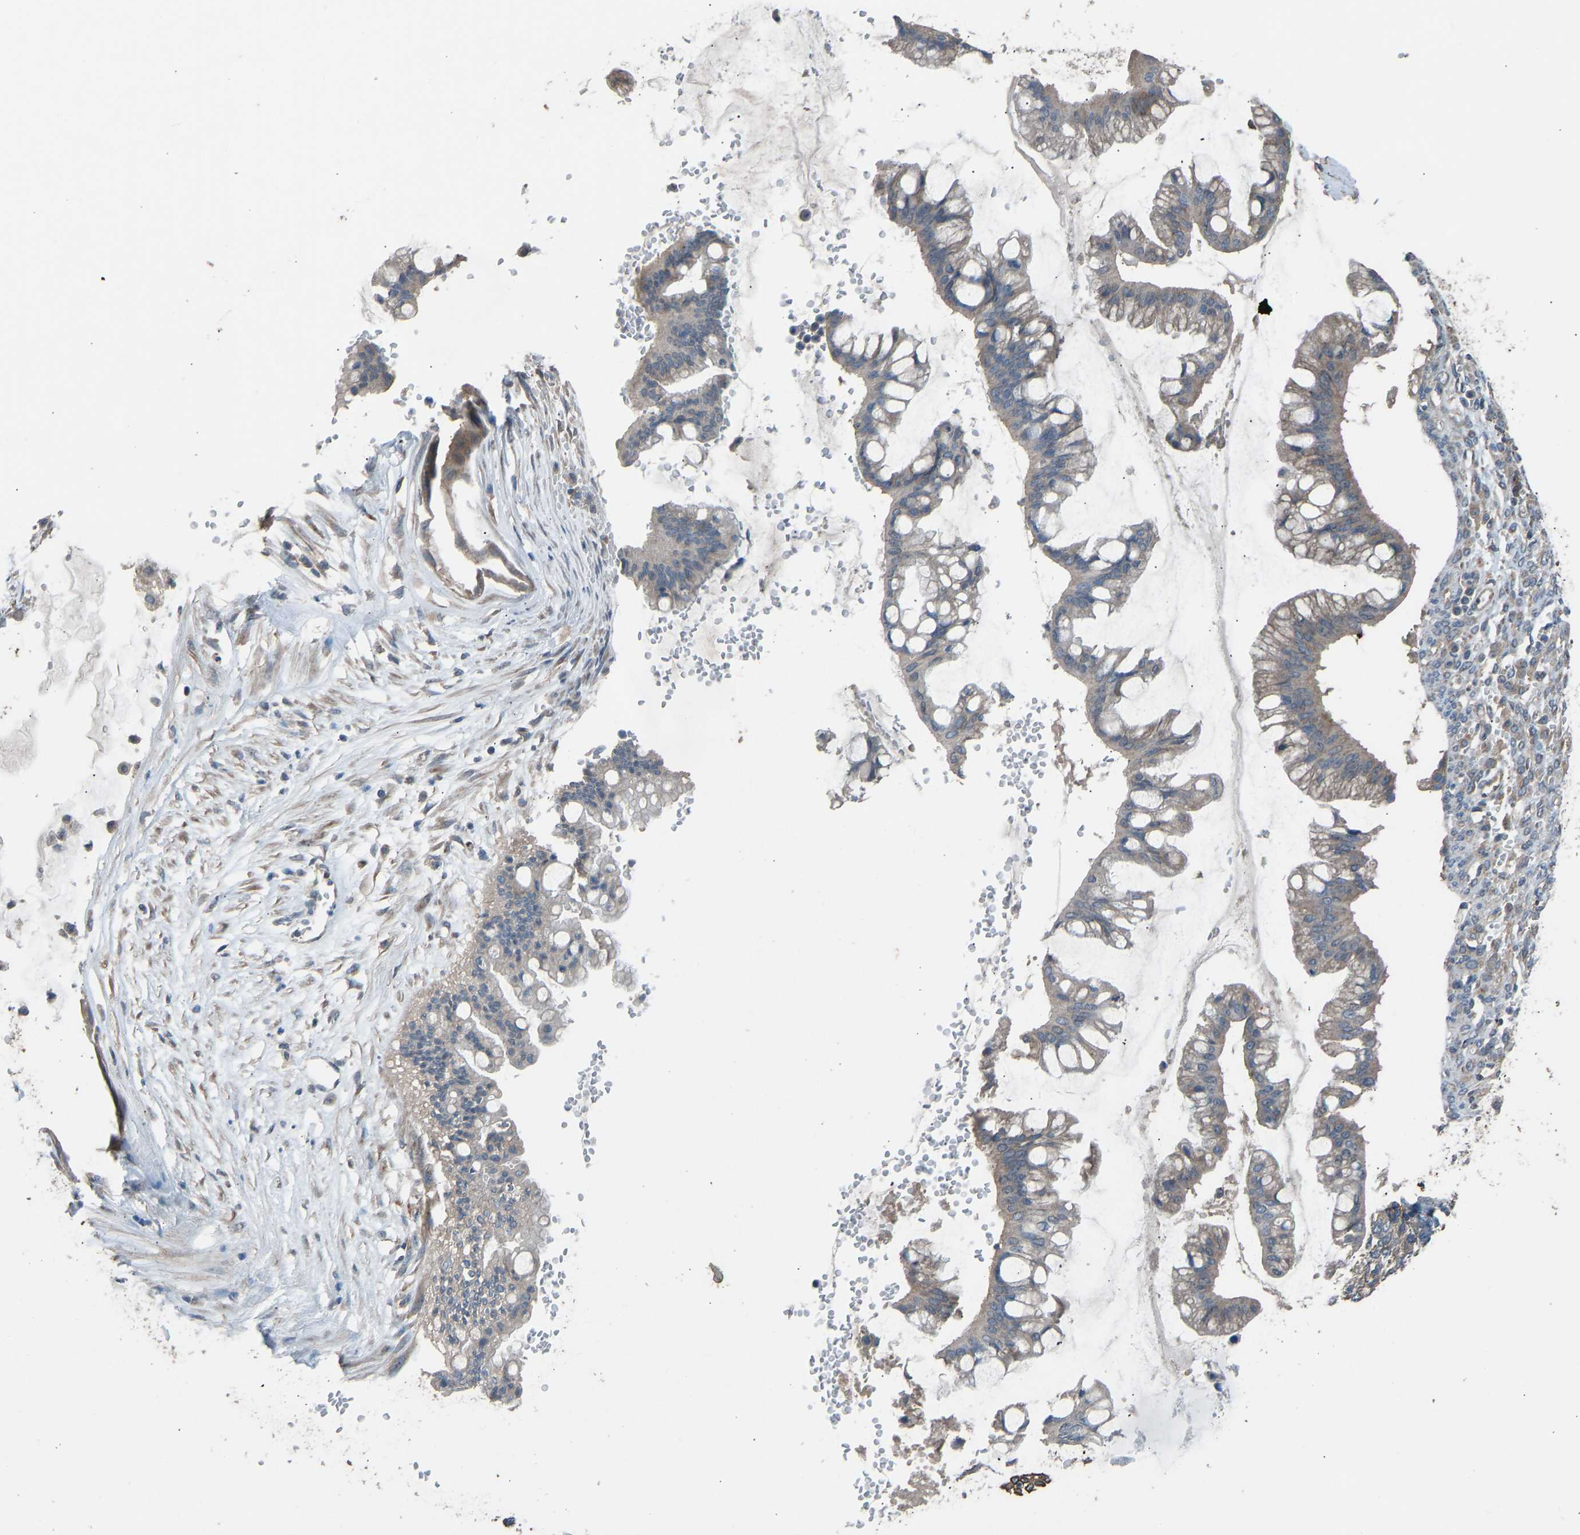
{"staining": {"intensity": "weak", "quantity": "25%-75%", "location": "cytoplasmic/membranous"}, "tissue": "ovarian cancer", "cell_type": "Tumor cells", "image_type": "cancer", "snomed": [{"axis": "morphology", "description": "Cystadenocarcinoma, mucinous, NOS"}, {"axis": "topography", "description": "Ovary"}], "caption": "Ovarian cancer stained with a brown dye exhibits weak cytoplasmic/membranous positive expression in approximately 25%-75% of tumor cells.", "gene": "SLC43A1", "patient": {"sex": "female", "age": 73}}